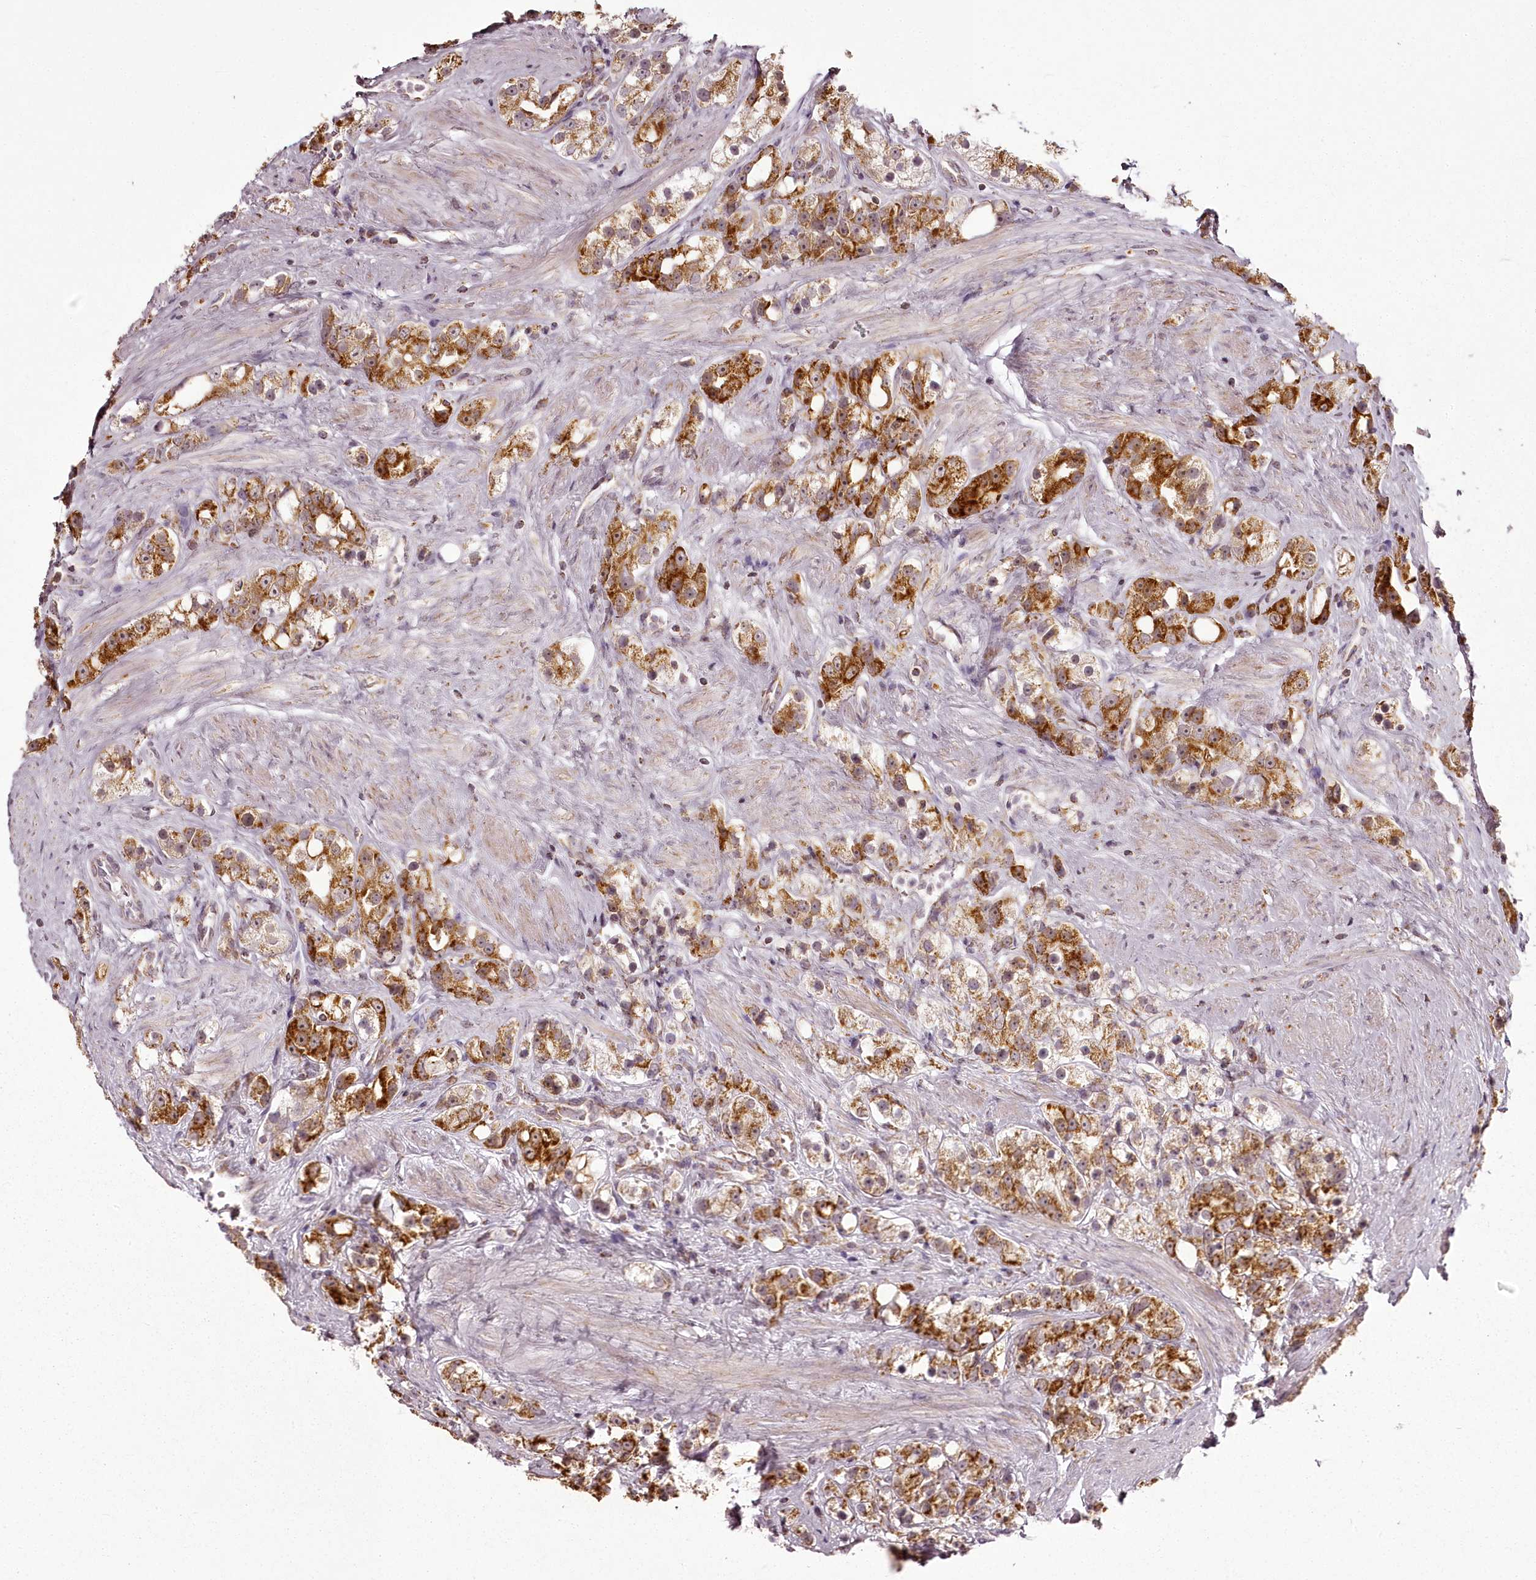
{"staining": {"intensity": "strong", "quantity": ">75%", "location": "cytoplasmic/membranous"}, "tissue": "prostate cancer", "cell_type": "Tumor cells", "image_type": "cancer", "snomed": [{"axis": "morphology", "description": "Adenocarcinoma, NOS"}, {"axis": "topography", "description": "Prostate"}], "caption": "DAB (3,3'-diaminobenzidine) immunohistochemical staining of prostate adenocarcinoma reveals strong cytoplasmic/membranous protein positivity in about >75% of tumor cells. Using DAB (brown) and hematoxylin (blue) stains, captured at high magnification using brightfield microscopy.", "gene": "CHCHD2", "patient": {"sex": "male", "age": 79}}